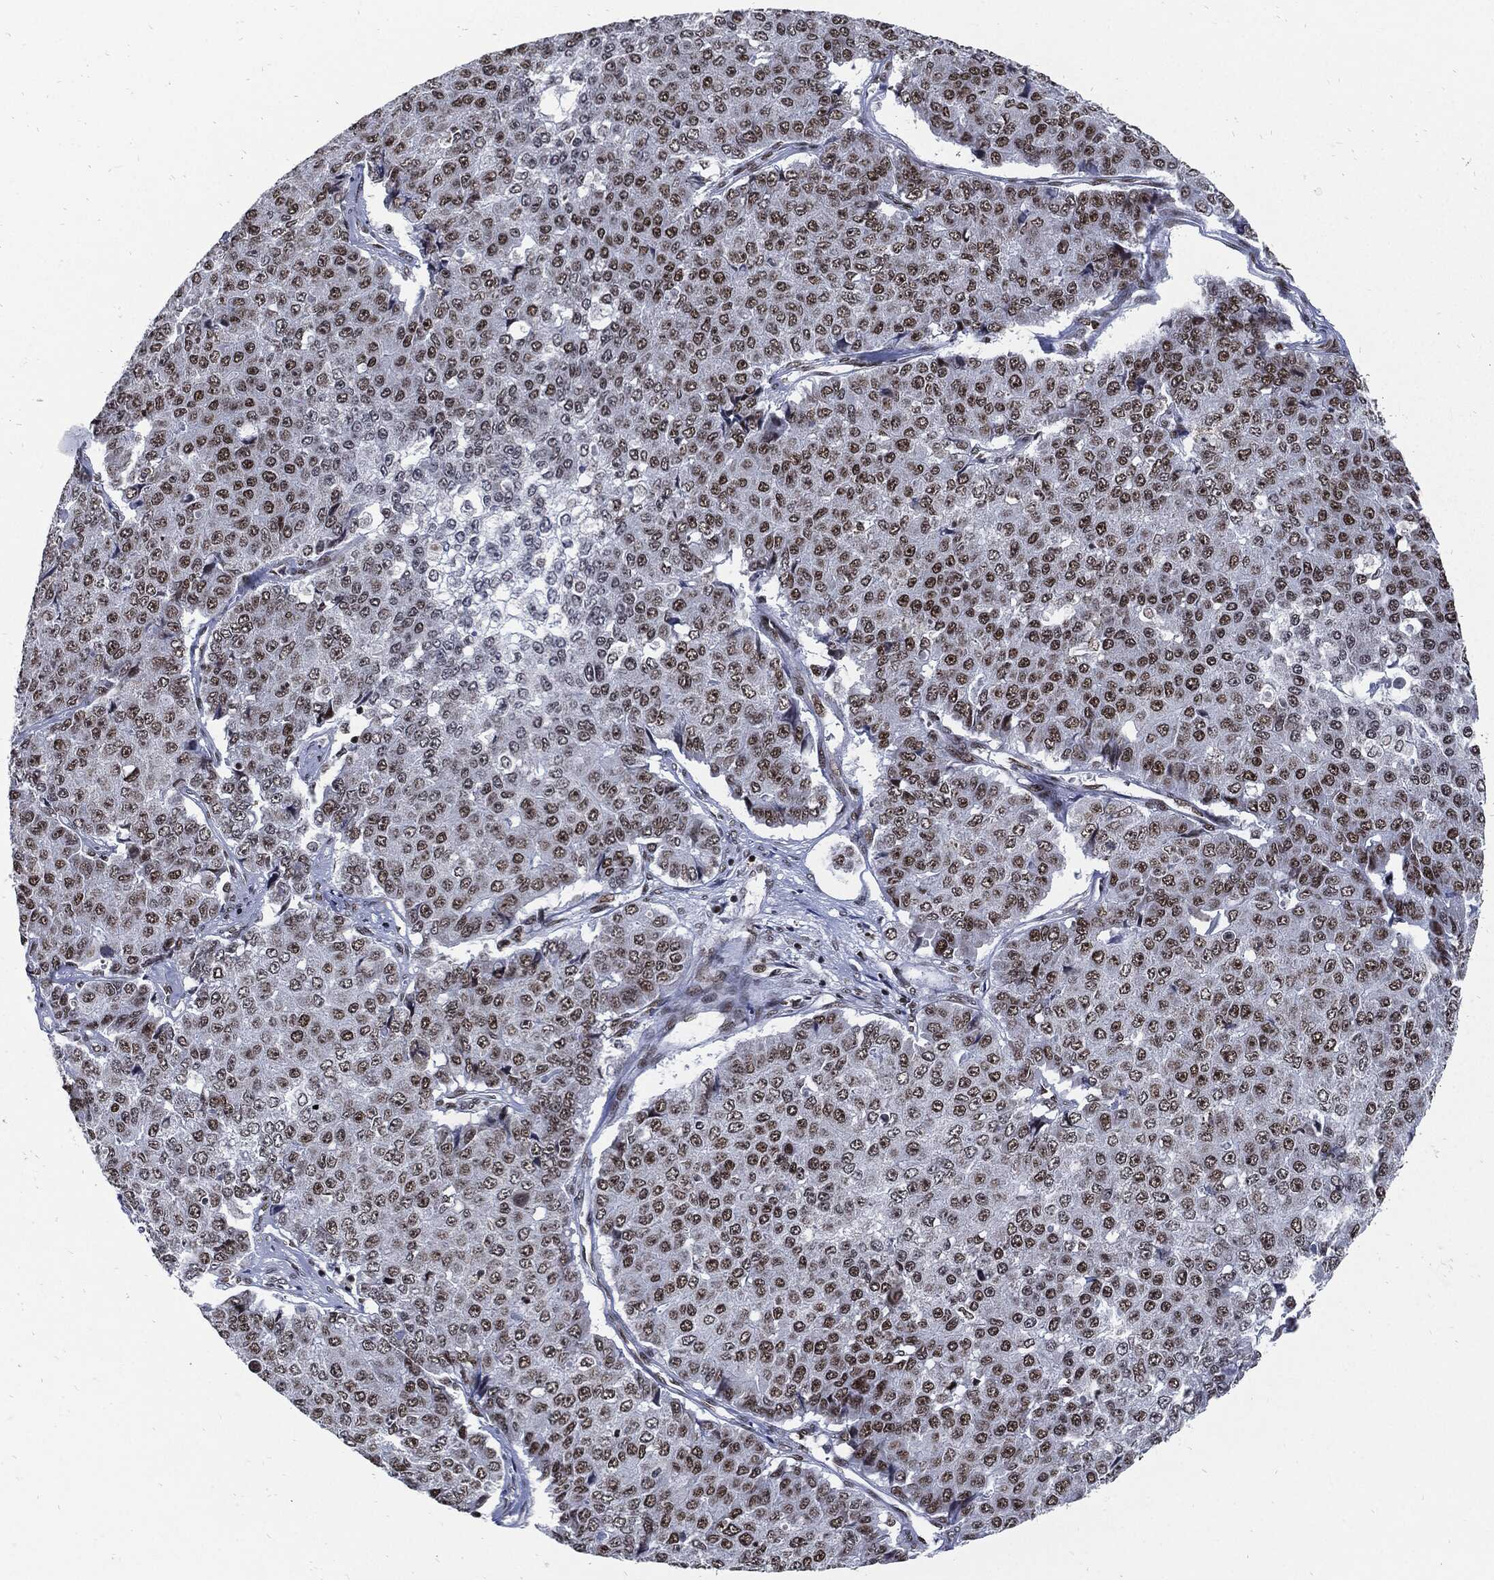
{"staining": {"intensity": "moderate", "quantity": "25%-75%", "location": "nuclear"}, "tissue": "pancreatic cancer", "cell_type": "Tumor cells", "image_type": "cancer", "snomed": [{"axis": "morphology", "description": "Normal tissue, NOS"}, {"axis": "morphology", "description": "Adenocarcinoma, NOS"}, {"axis": "topography", "description": "Pancreas"}, {"axis": "topography", "description": "Duodenum"}], "caption": "Protein staining of pancreatic cancer (adenocarcinoma) tissue reveals moderate nuclear positivity in about 25%-75% of tumor cells. (Stains: DAB (3,3'-diaminobenzidine) in brown, nuclei in blue, Microscopy: brightfield microscopy at high magnification).", "gene": "TERF2", "patient": {"sex": "male", "age": 50}}